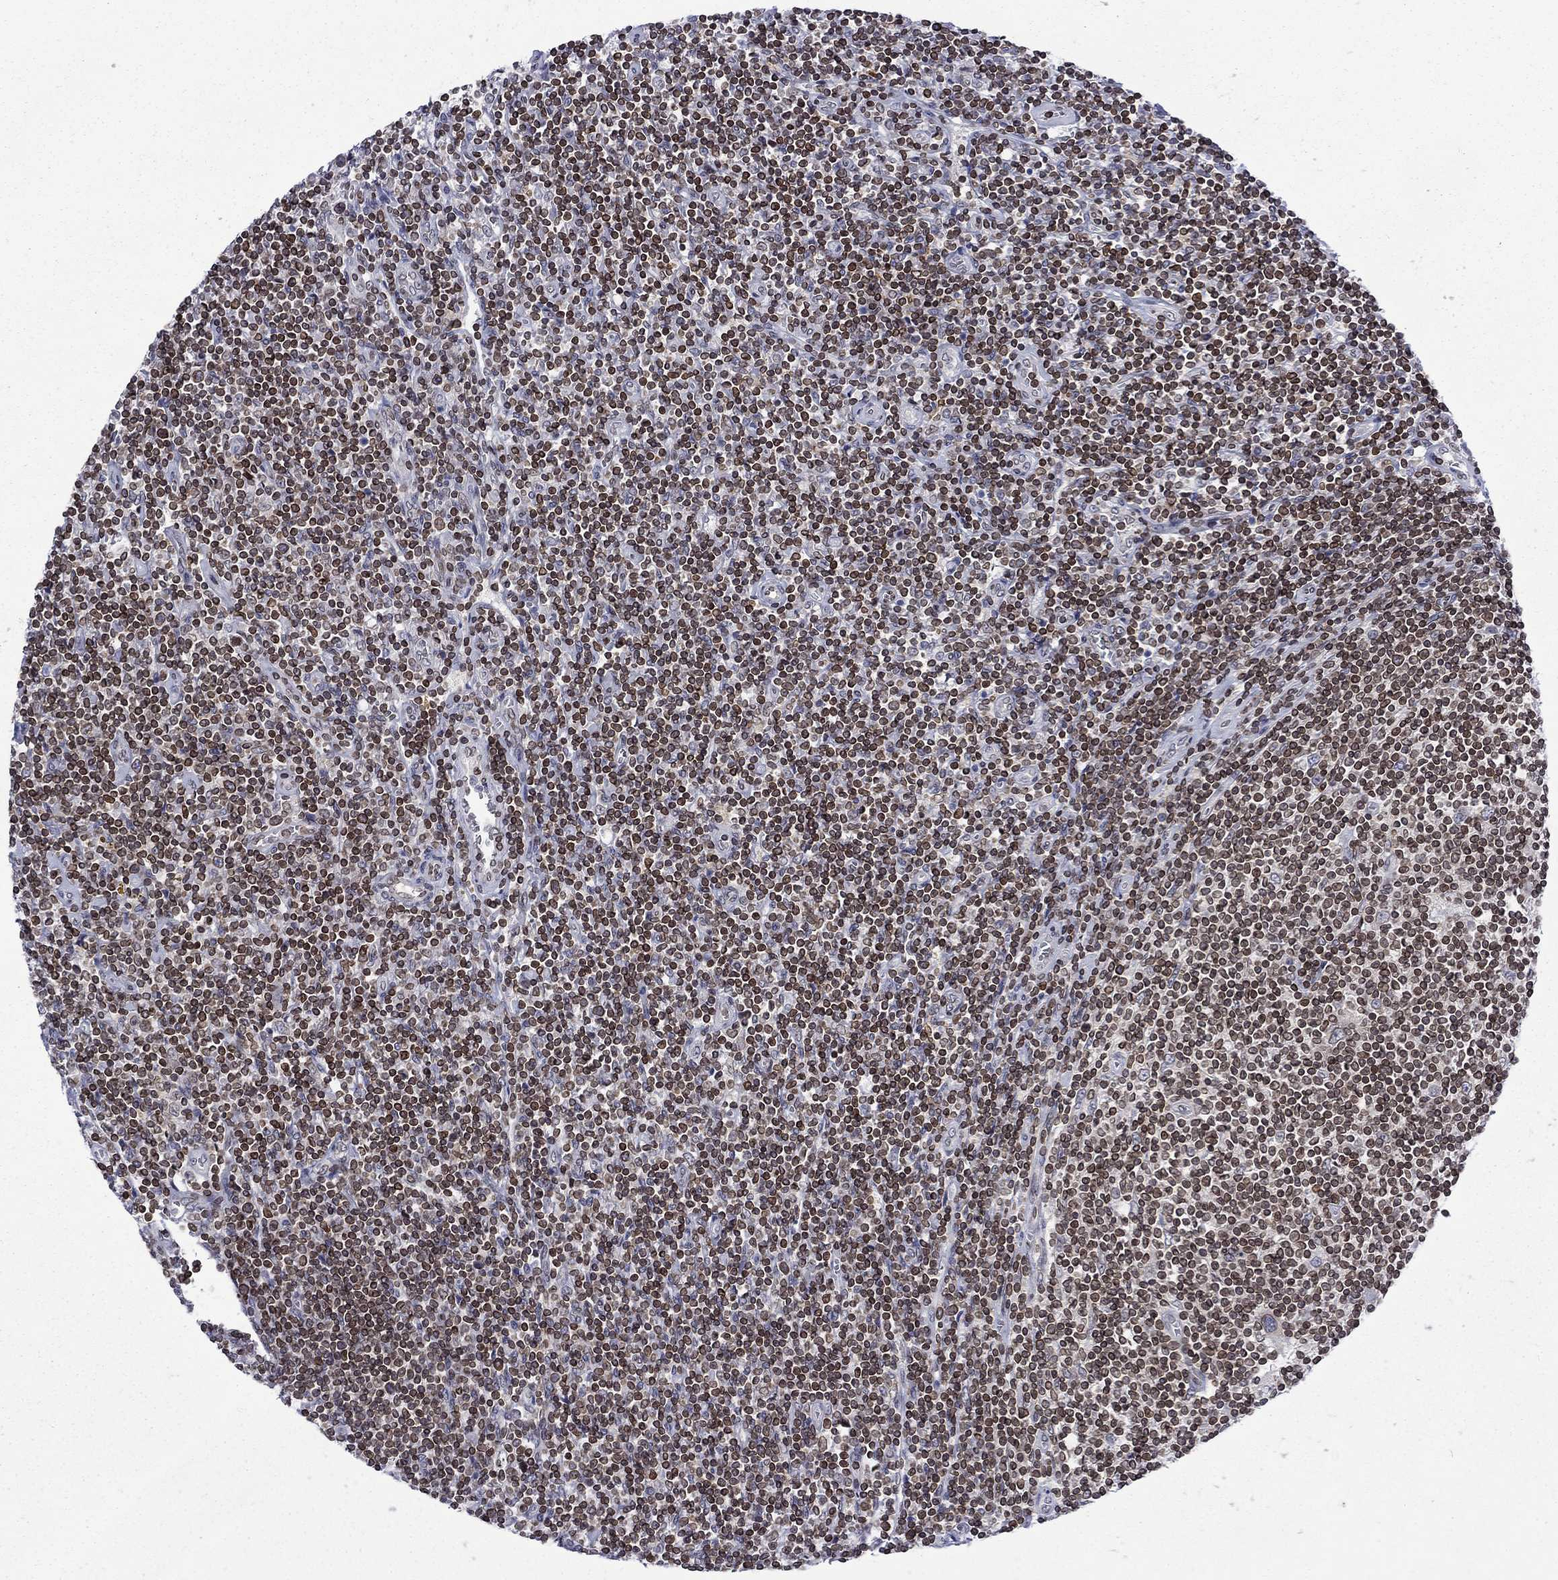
{"staining": {"intensity": "moderate", "quantity": ">75%", "location": "cytoplasmic/membranous,nuclear"}, "tissue": "lymphoma", "cell_type": "Tumor cells", "image_type": "cancer", "snomed": [{"axis": "morphology", "description": "Hodgkin's disease, NOS"}, {"axis": "topography", "description": "Lymph node"}], "caption": "Tumor cells show moderate cytoplasmic/membranous and nuclear expression in about >75% of cells in lymphoma. The staining was performed using DAB to visualize the protein expression in brown, while the nuclei were stained in blue with hematoxylin (Magnification: 20x).", "gene": "SLA", "patient": {"sex": "male", "age": 40}}